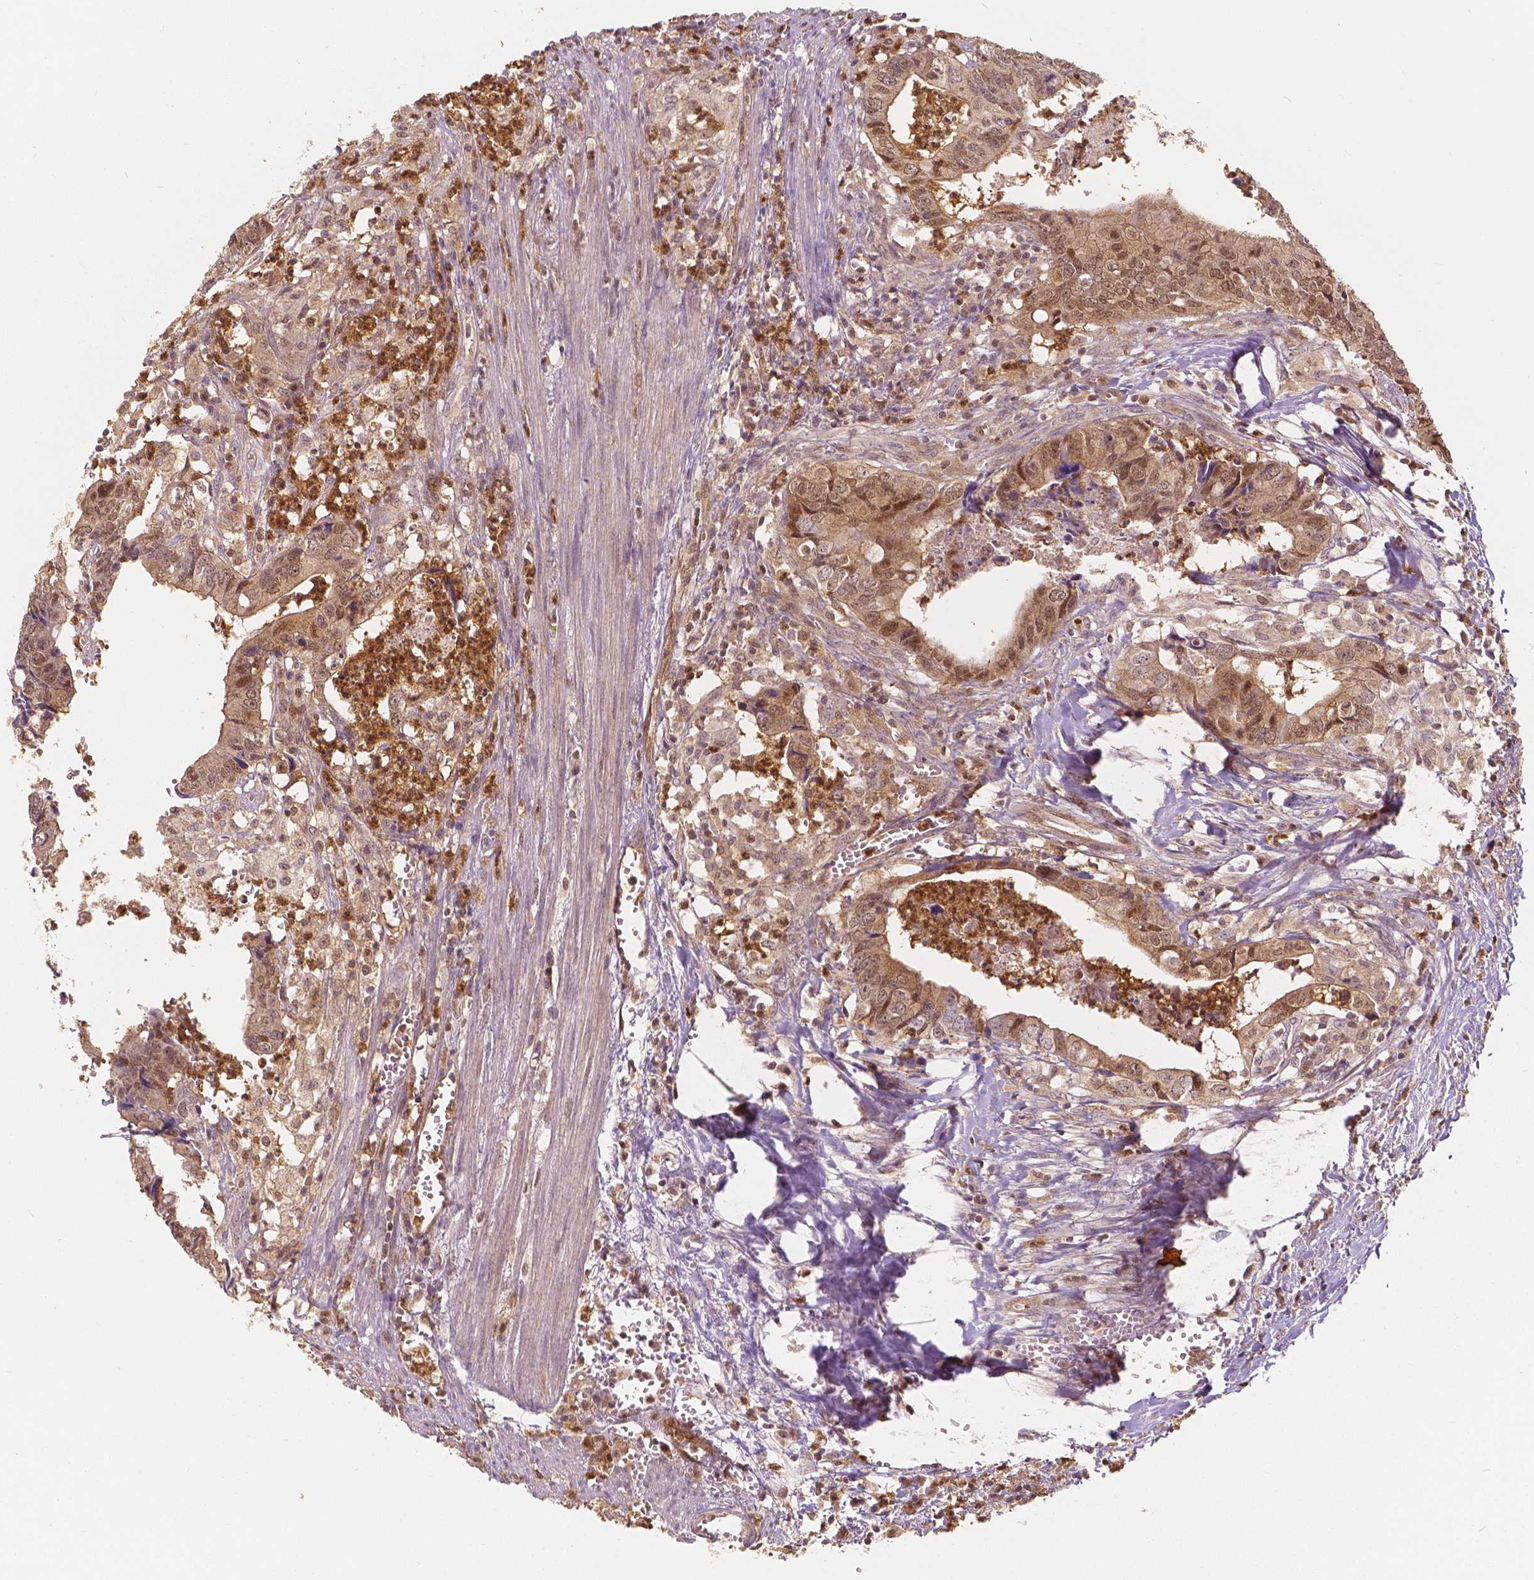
{"staining": {"intensity": "moderate", "quantity": ">75%", "location": "cytoplasmic/membranous,nuclear"}, "tissue": "colorectal cancer", "cell_type": "Tumor cells", "image_type": "cancer", "snomed": [{"axis": "morphology", "description": "Adenocarcinoma, NOS"}, {"axis": "topography", "description": "Colon"}], "caption": "Immunohistochemistry (IHC) (DAB (3,3'-diaminobenzidine)) staining of human colorectal cancer (adenocarcinoma) demonstrates moderate cytoplasmic/membranous and nuclear protein positivity in approximately >75% of tumor cells.", "gene": "NAPRT", "patient": {"sex": "female", "age": 82}}